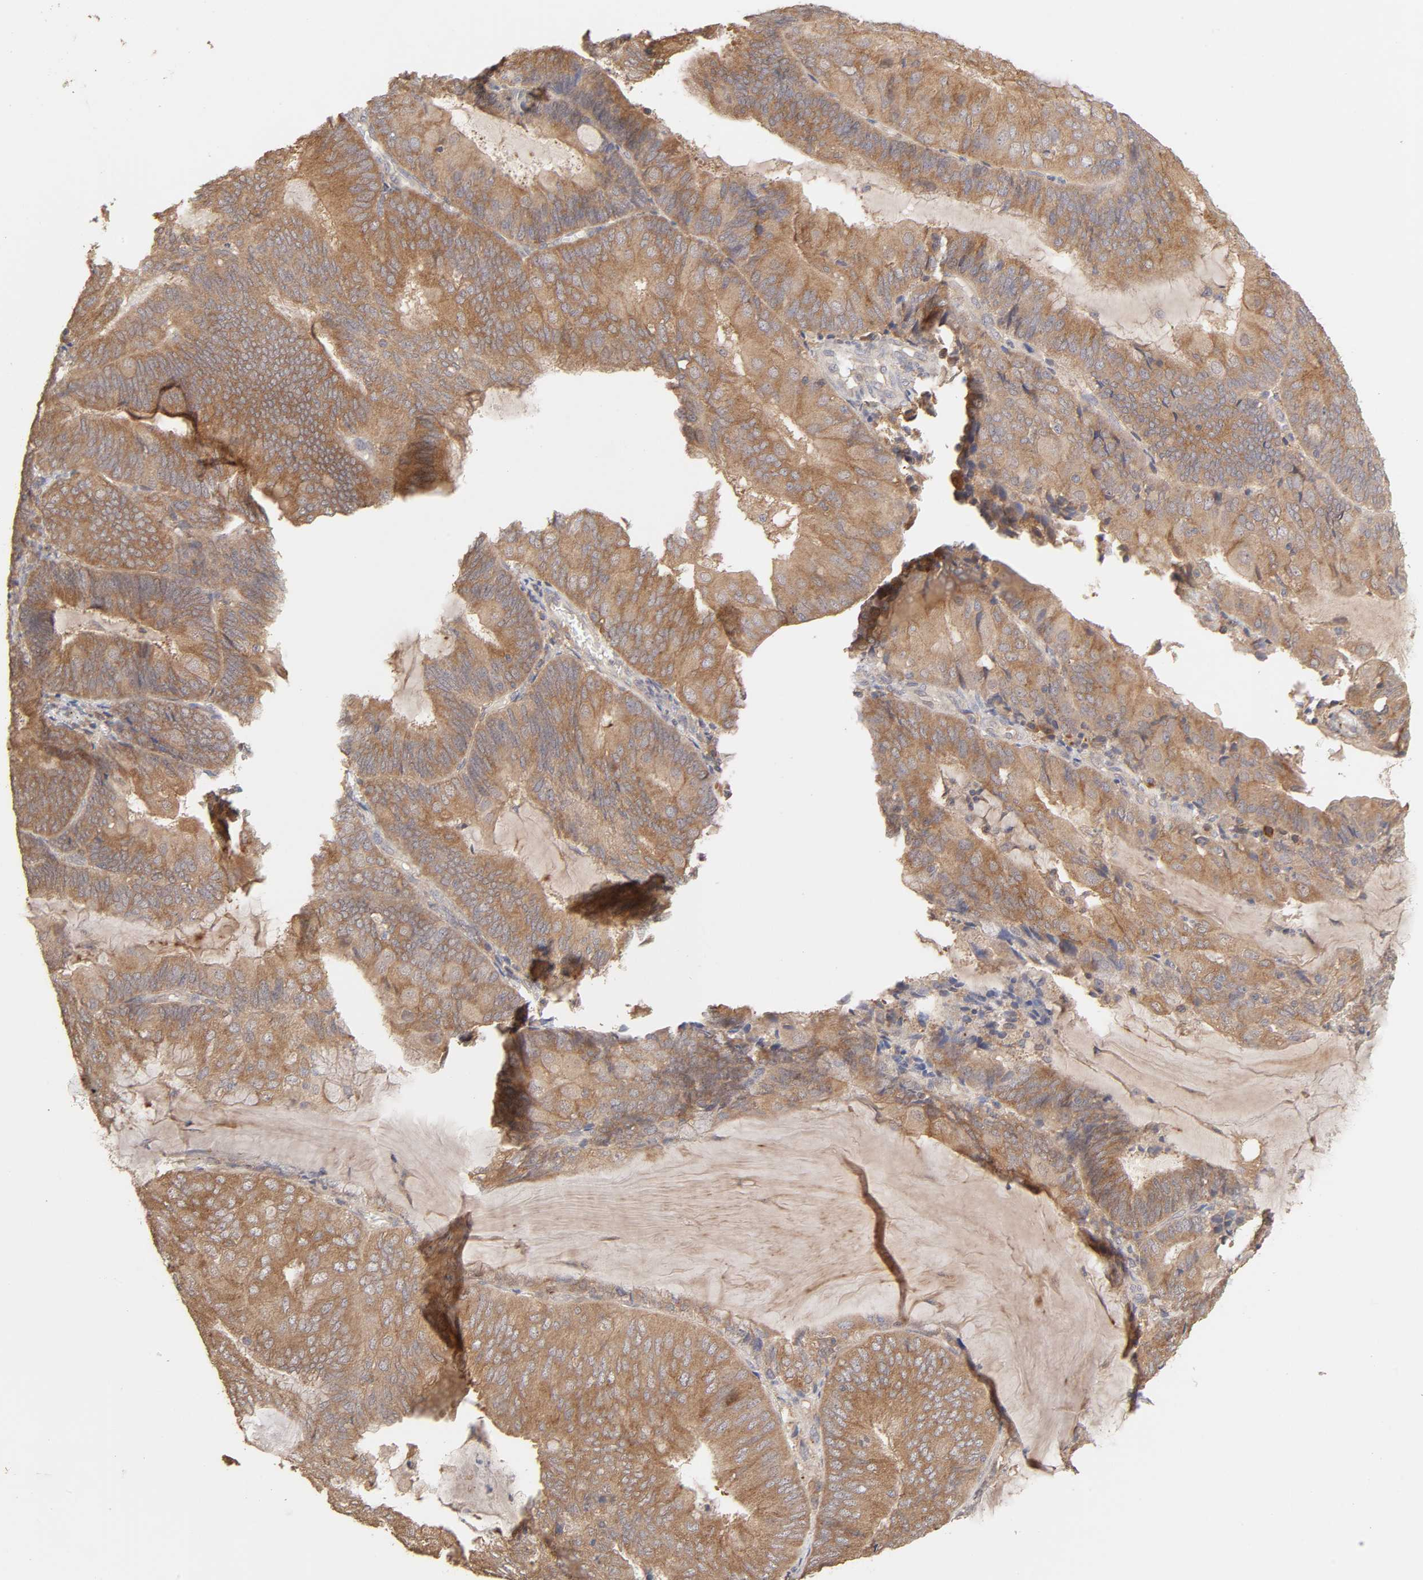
{"staining": {"intensity": "moderate", "quantity": ">75%", "location": "cytoplasmic/membranous"}, "tissue": "endometrial cancer", "cell_type": "Tumor cells", "image_type": "cancer", "snomed": [{"axis": "morphology", "description": "Adenocarcinoma, NOS"}, {"axis": "topography", "description": "Endometrium"}], "caption": "Tumor cells display moderate cytoplasmic/membranous expression in approximately >75% of cells in endometrial cancer (adenocarcinoma).", "gene": "AP1G2", "patient": {"sex": "female", "age": 81}}